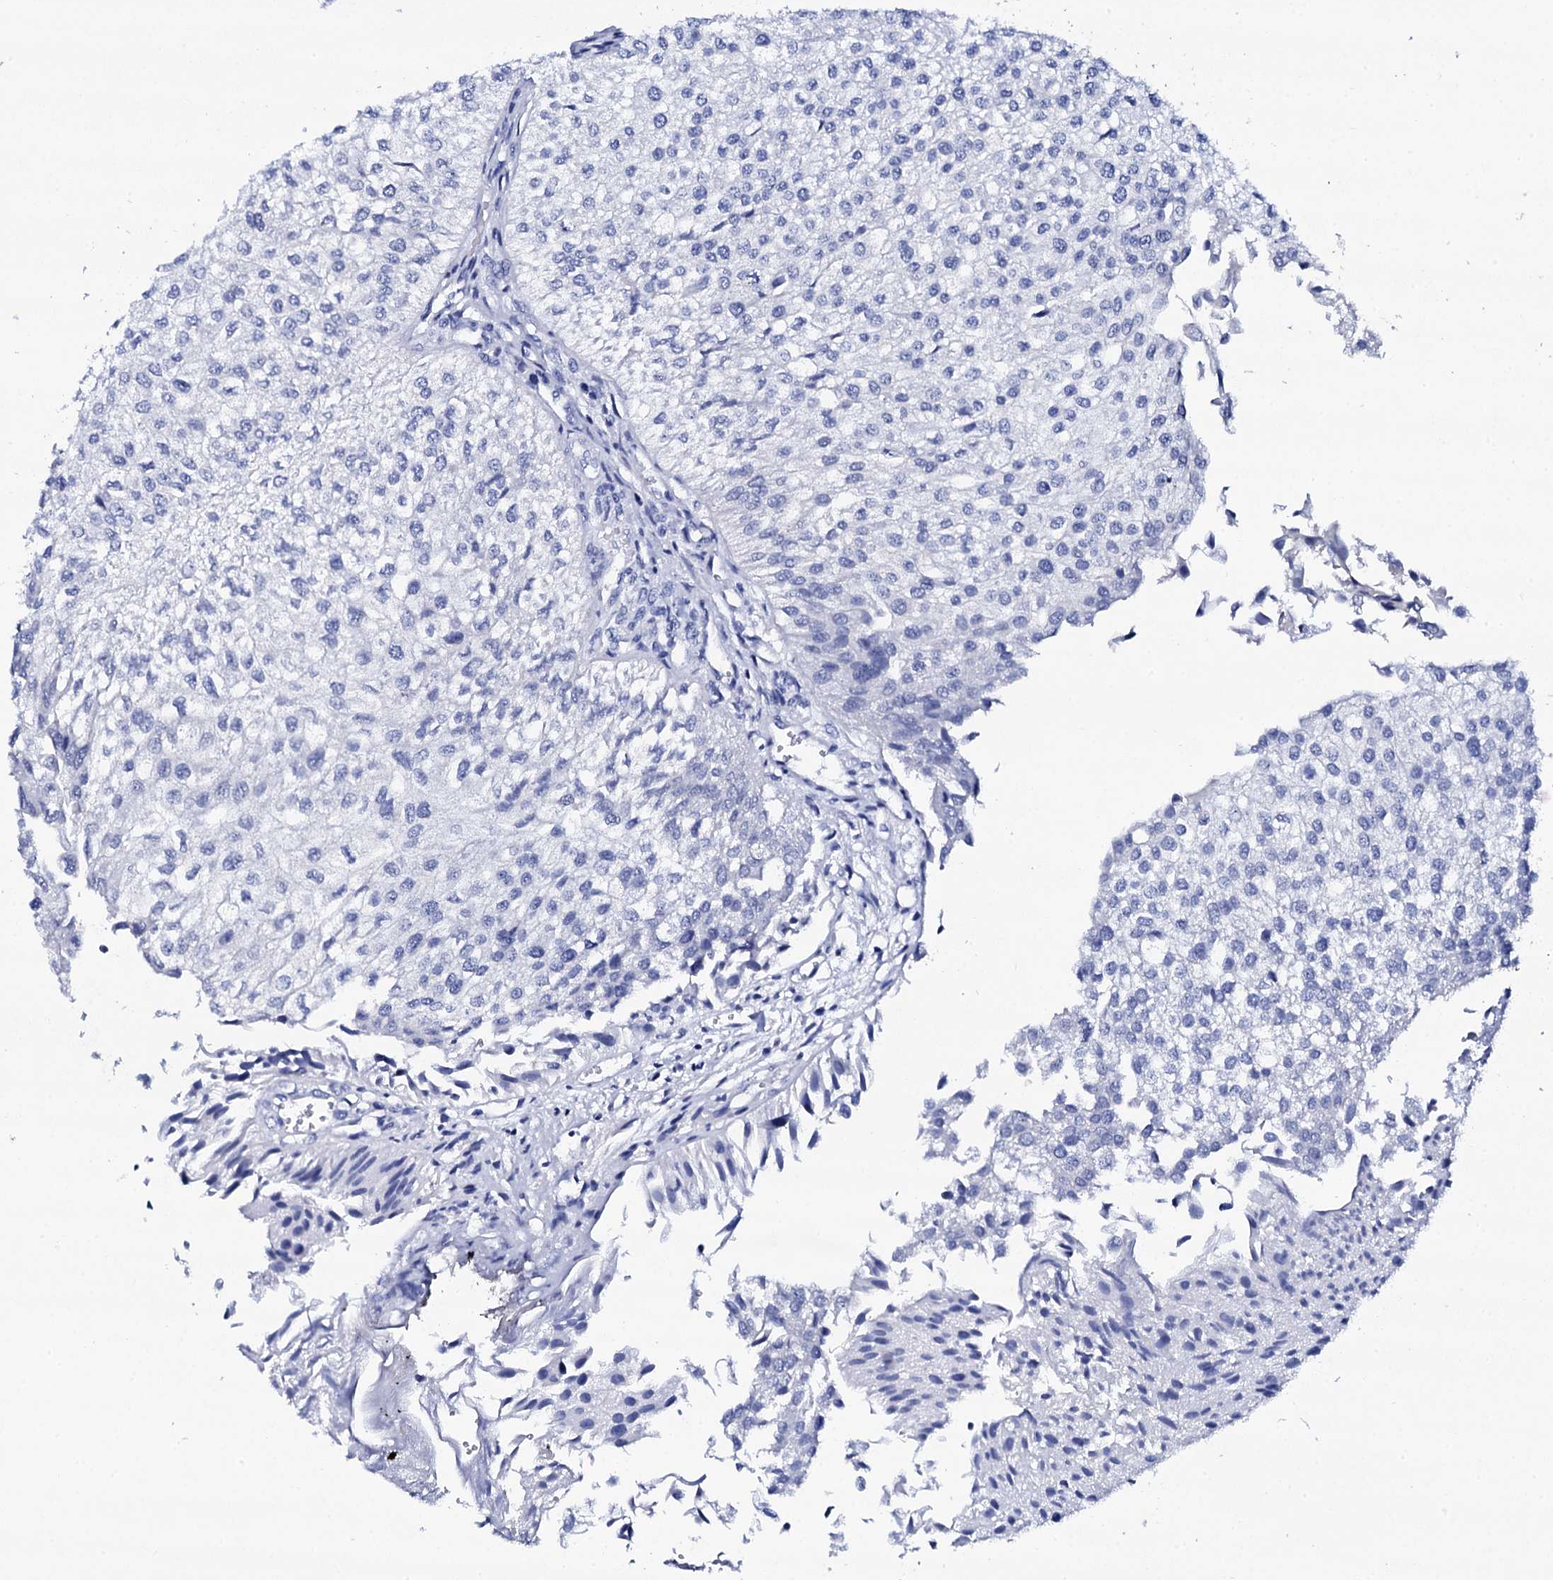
{"staining": {"intensity": "negative", "quantity": "none", "location": "none"}, "tissue": "urothelial cancer", "cell_type": "Tumor cells", "image_type": "cancer", "snomed": [{"axis": "morphology", "description": "Urothelial carcinoma, Low grade"}, {"axis": "topography", "description": "Urinary bladder"}], "caption": "Urothelial carcinoma (low-grade) was stained to show a protein in brown. There is no significant staining in tumor cells.", "gene": "FBXL16", "patient": {"sex": "female", "age": 89}}